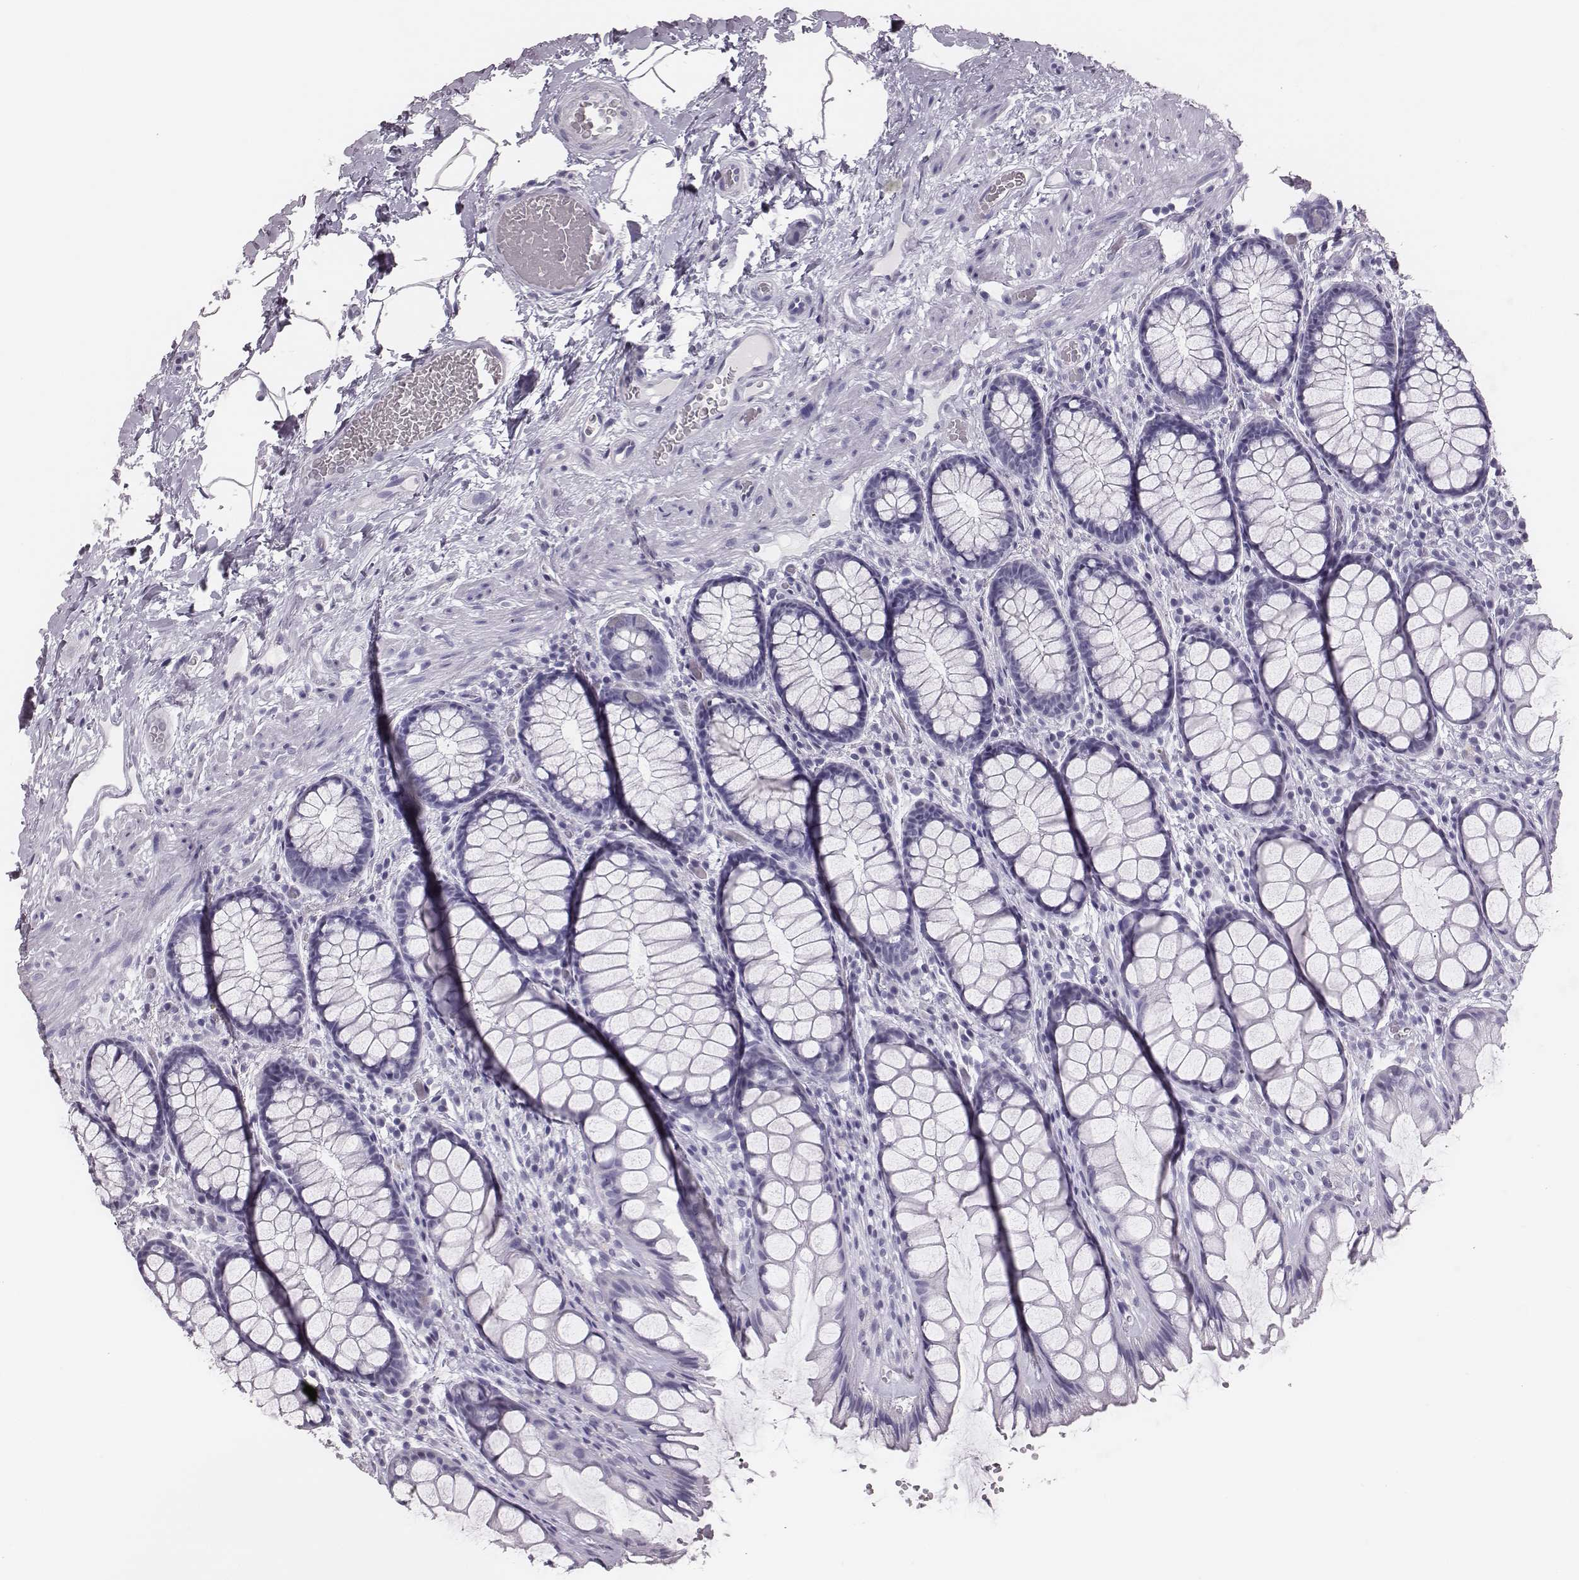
{"staining": {"intensity": "negative", "quantity": "none", "location": "none"}, "tissue": "rectum", "cell_type": "Glandular cells", "image_type": "normal", "snomed": [{"axis": "morphology", "description": "Normal tissue, NOS"}, {"axis": "topography", "description": "Rectum"}], "caption": "High magnification brightfield microscopy of unremarkable rectum stained with DAB (brown) and counterstained with hematoxylin (blue): glandular cells show no significant positivity. (Immunohistochemistry, brightfield microscopy, high magnification).", "gene": "H1", "patient": {"sex": "female", "age": 62}}